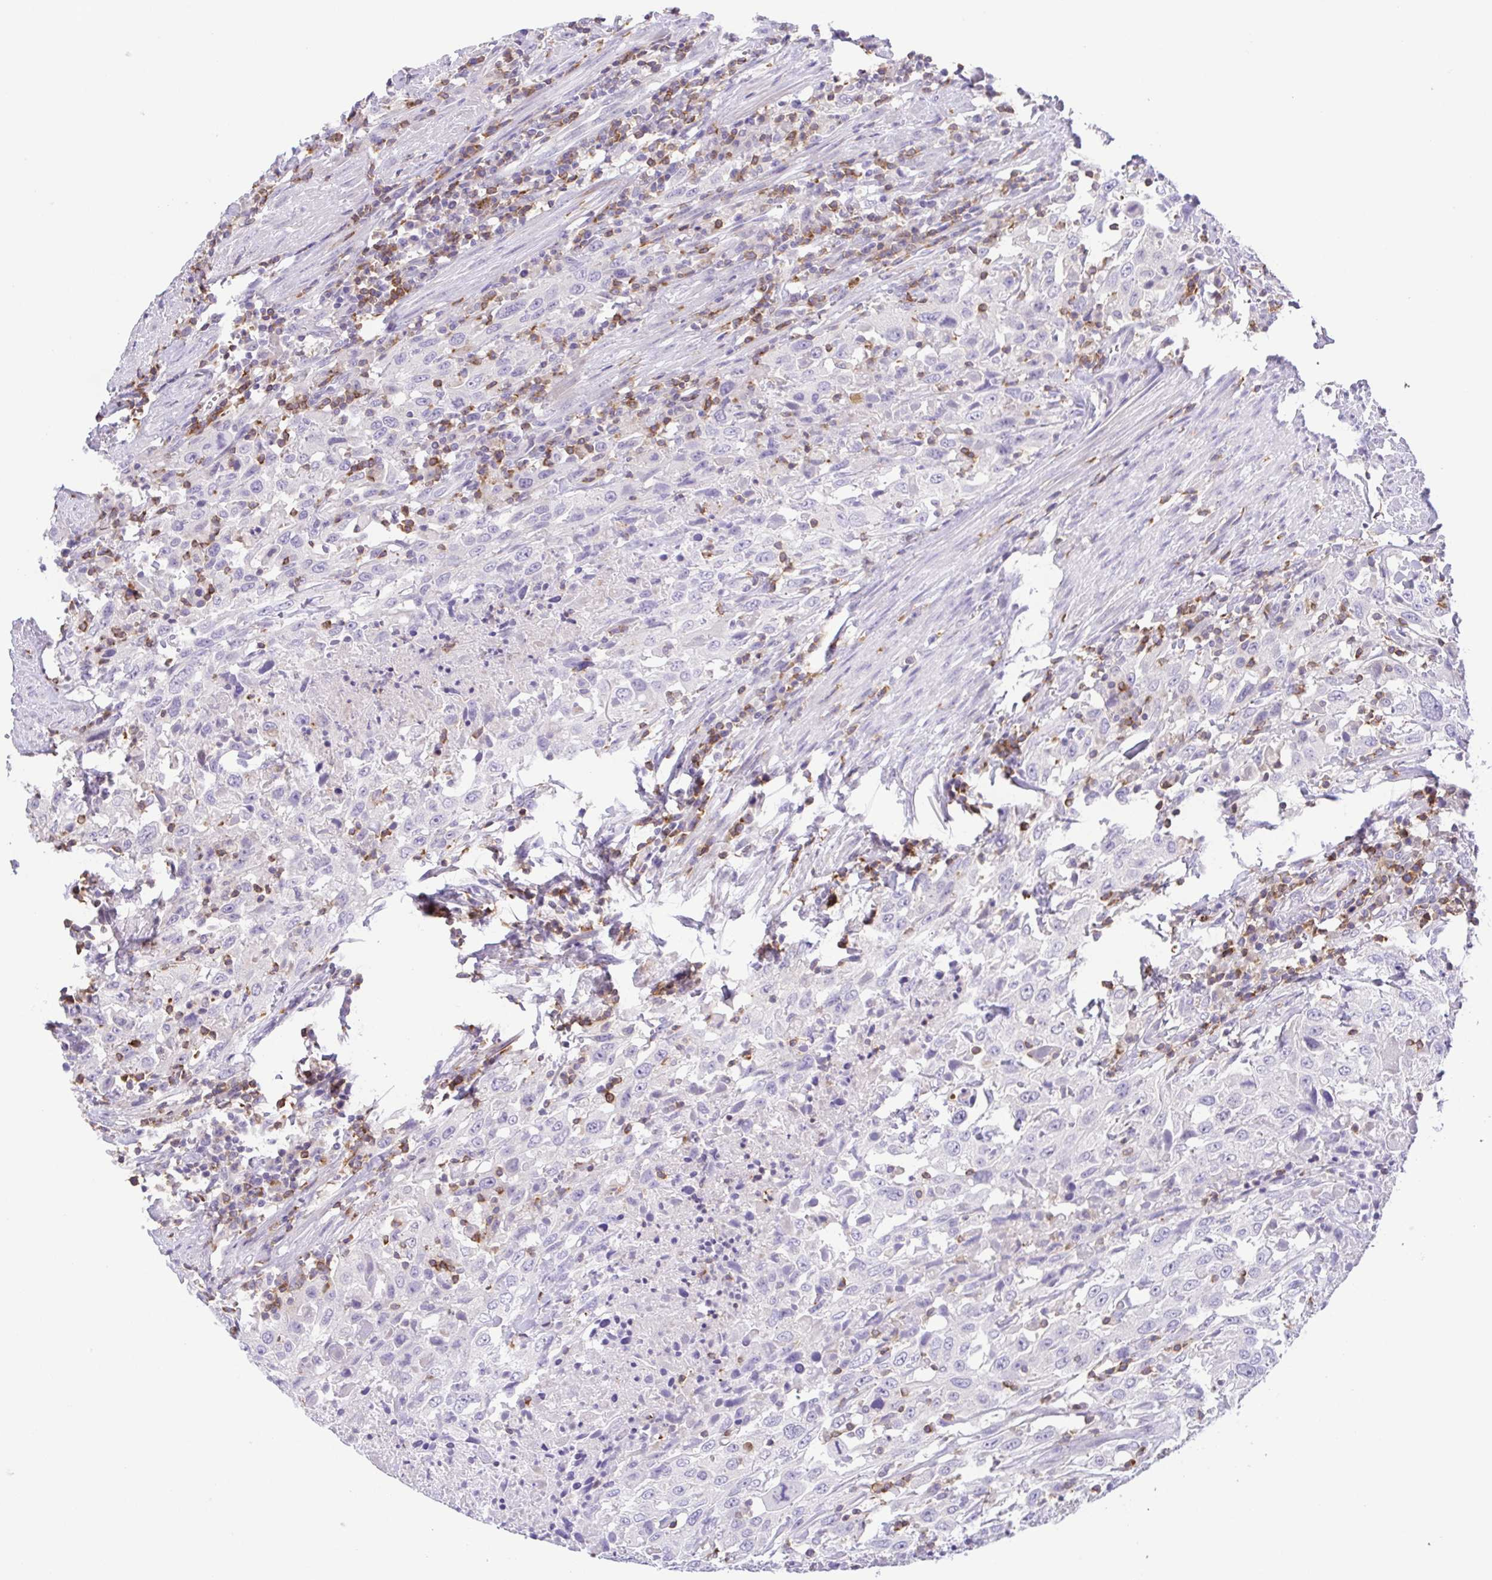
{"staining": {"intensity": "negative", "quantity": "none", "location": "none"}, "tissue": "urothelial cancer", "cell_type": "Tumor cells", "image_type": "cancer", "snomed": [{"axis": "morphology", "description": "Urothelial carcinoma, High grade"}, {"axis": "topography", "description": "Urinary bladder"}], "caption": "Immunohistochemical staining of urothelial cancer demonstrates no significant positivity in tumor cells.", "gene": "PGLYRP1", "patient": {"sex": "male", "age": 61}}